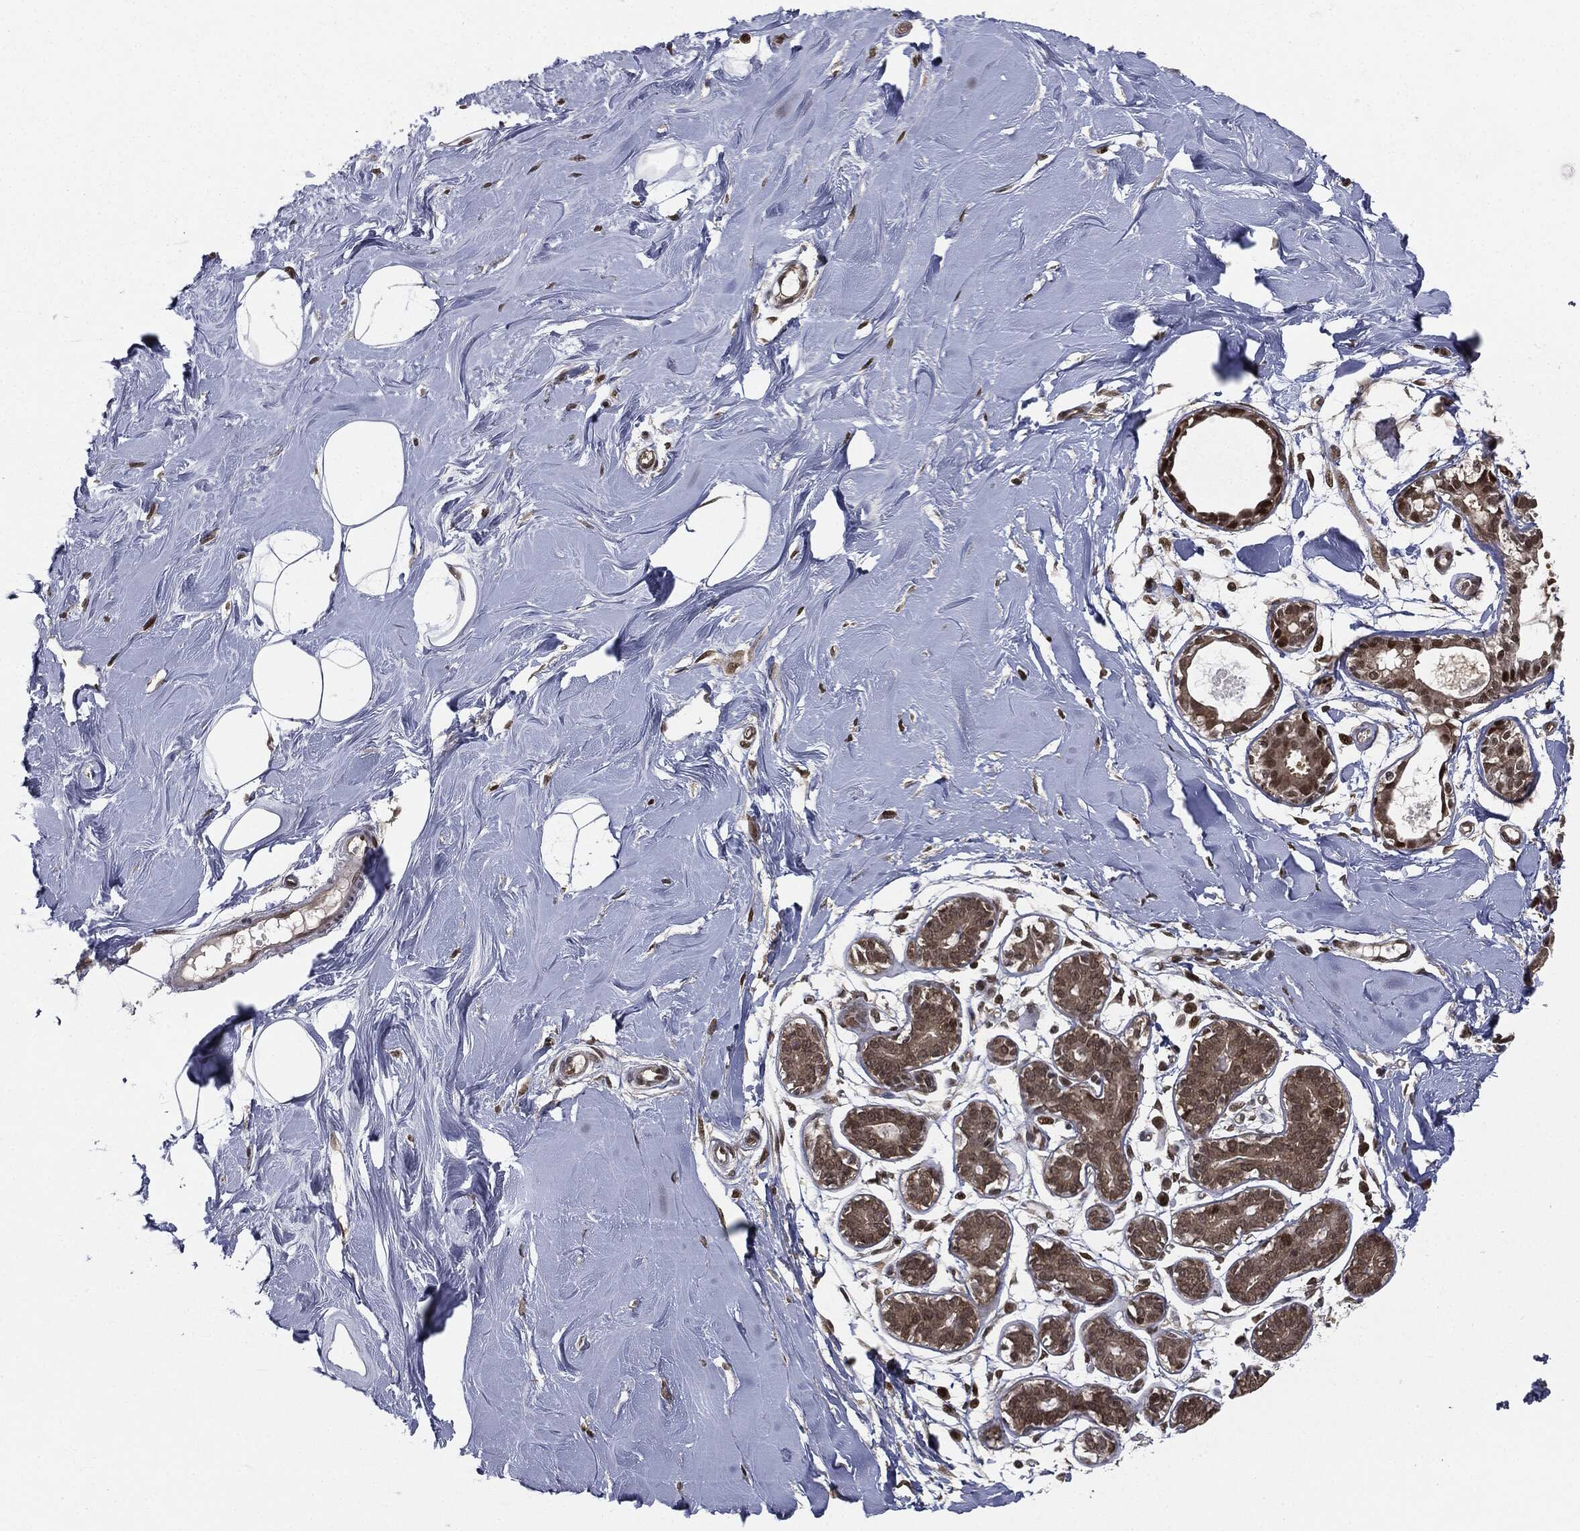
{"staining": {"intensity": "negative", "quantity": "none", "location": "none"}, "tissue": "adipose tissue", "cell_type": "Adipocytes", "image_type": "normal", "snomed": [{"axis": "morphology", "description": "Normal tissue, NOS"}, {"axis": "topography", "description": "Breast"}], "caption": "Adipose tissue was stained to show a protein in brown. There is no significant staining in adipocytes. (DAB (3,3'-diaminobenzidine) IHC visualized using brightfield microscopy, high magnification).", "gene": "TBC1D22A", "patient": {"sex": "female", "age": 49}}